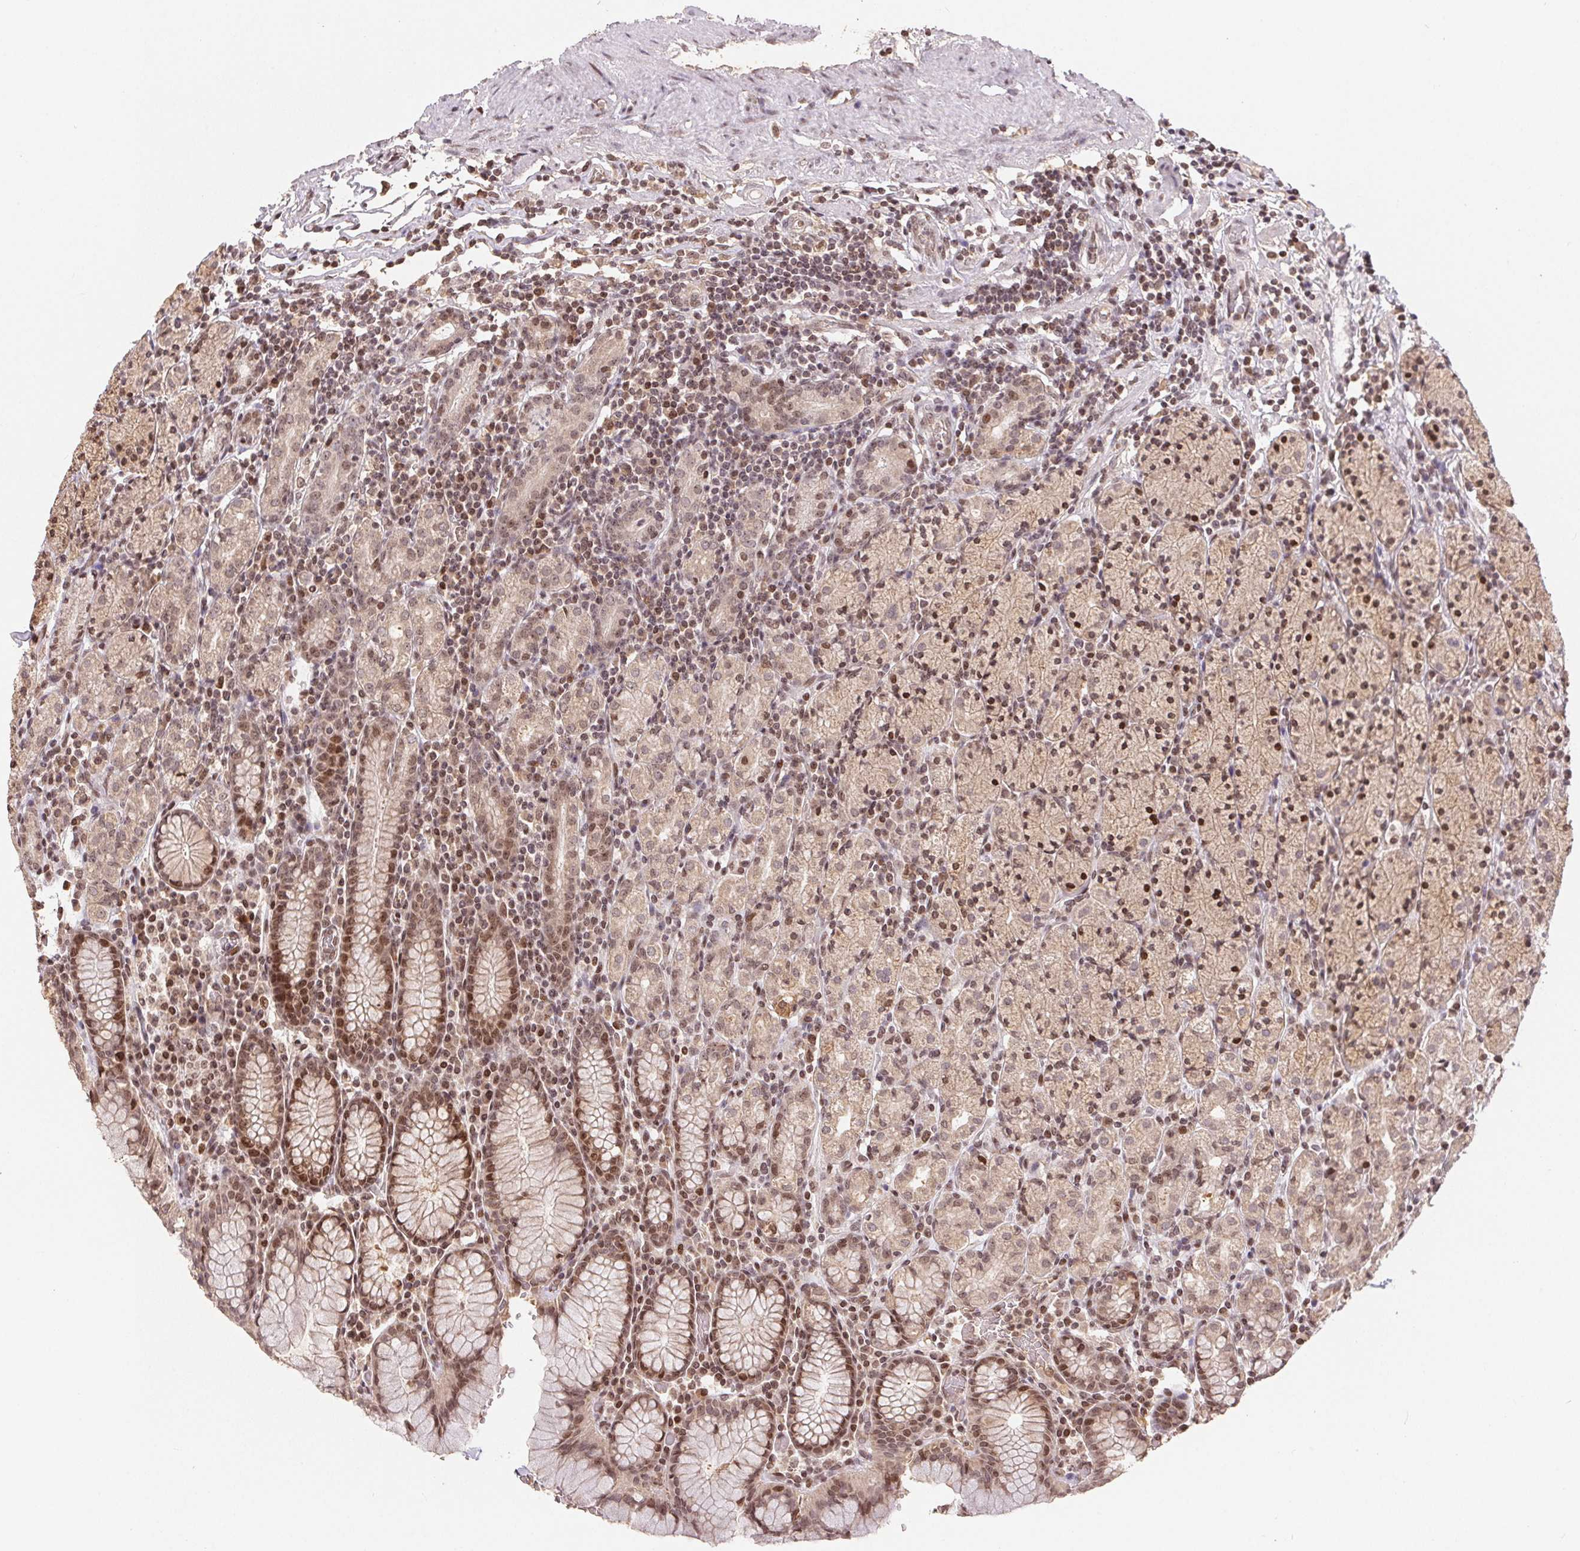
{"staining": {"intensity": "moderate", "quantity": ">75%", "location": "cytoplasmic/membranous,nuclear"}, "tissue": "stomach", "cell_type": "Glandular cells", "image_type": "normal", "snomed": [{"axis": "morphology", "description": "Normal tissue, NOS"}, {"axis": "topography", "description": "Stomach, upper"}, {"axis": "topography", "description": "Stomach"}], "caption": "Immunohistochemical staining of benign human stomach exhibits >75% levels of moderate cytoplasmic/membranous,nuclear protein expression in approximately >75% of glandular cells.", "gene": "MAPKAPK2", "patient": {"sex": "male", "age": 62}}